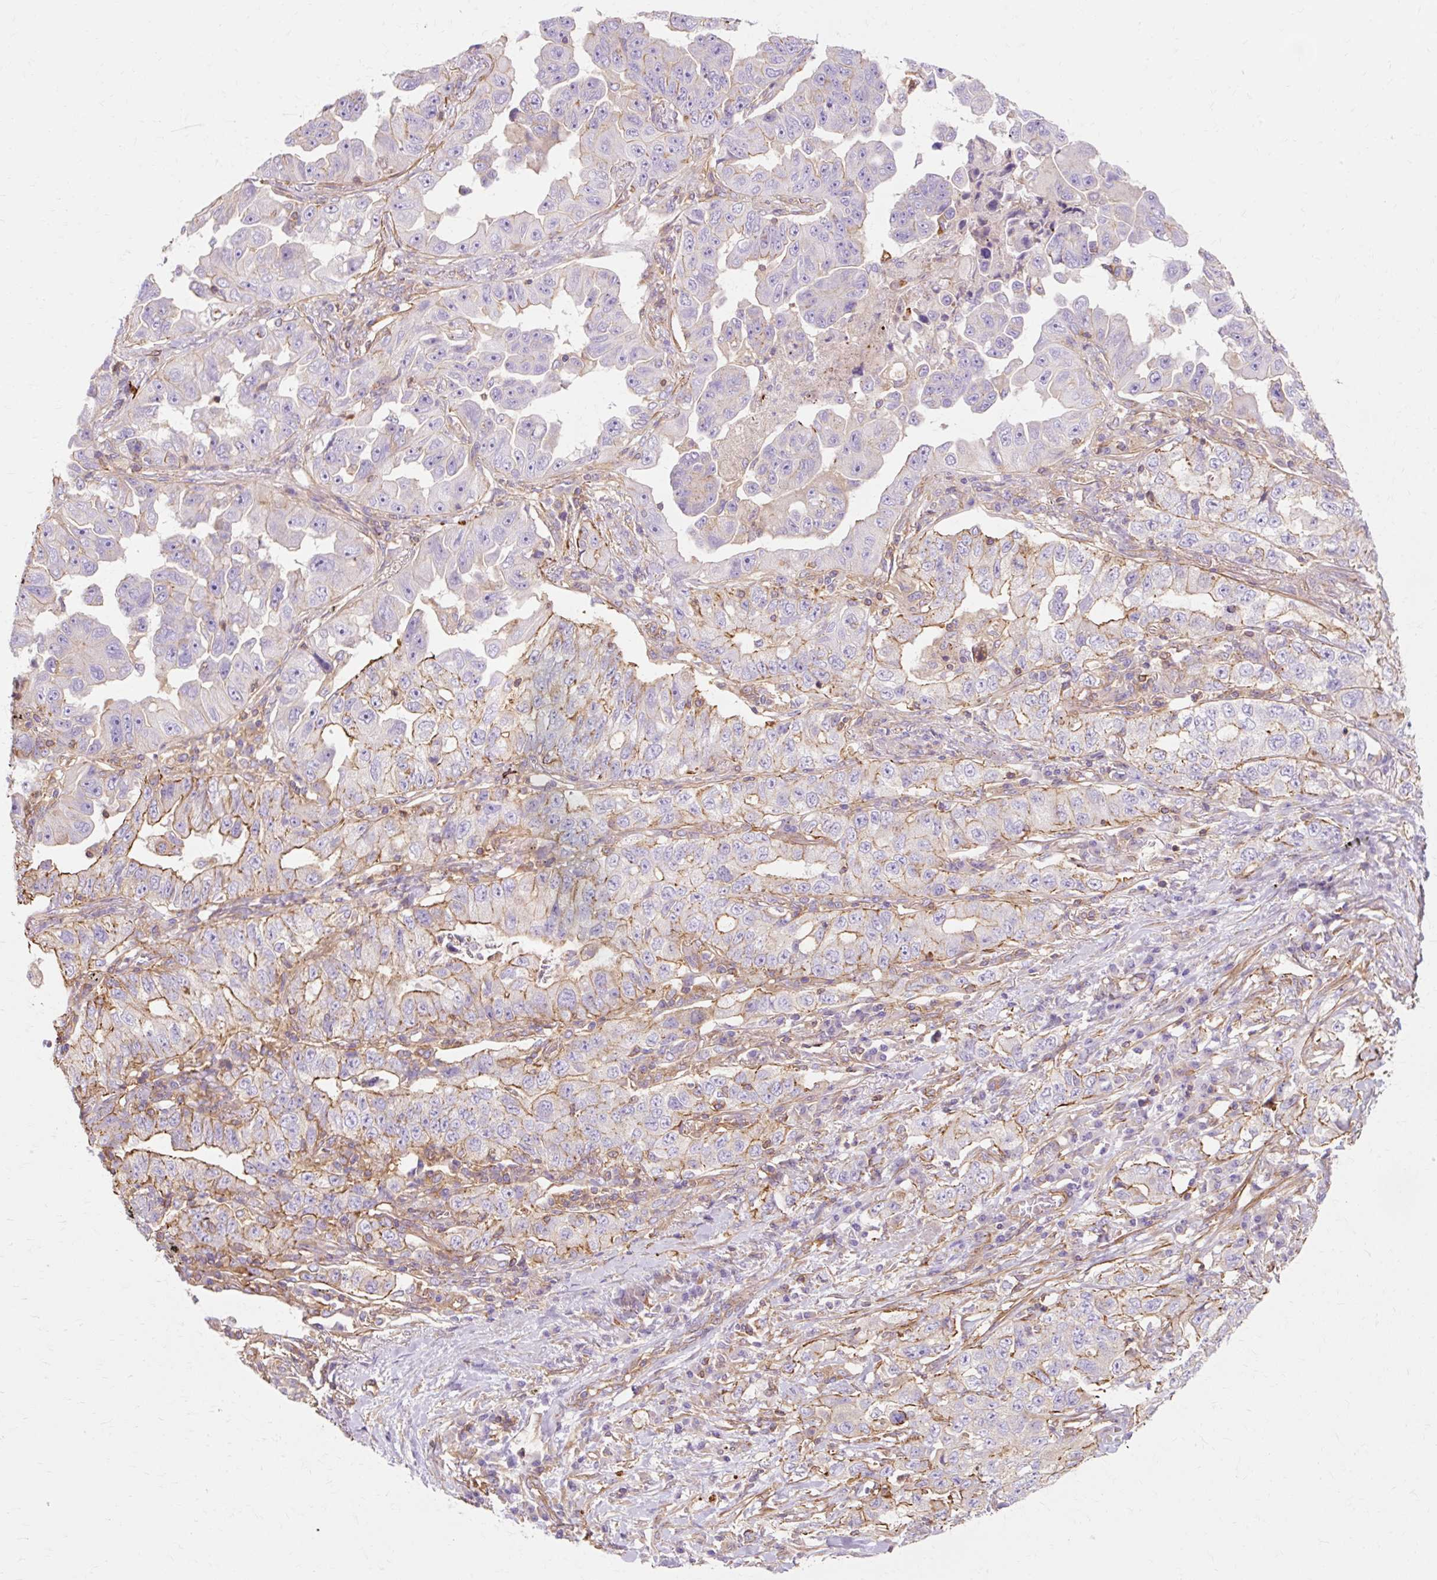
{"staining": {"intensity": "moderate", "quantity": "<25%", "location": "cytoplasmic/membranous"}, "tissue": "lung cancer", "cell_type": "Tumor cells", "image_type": "cancer", "snomed": [{"axis": "morphology", "description": "Adenocarcinoma, NOS"}, {"axis": "topography", "description": "Lung"}], "caption": "Lung cancer stained for a protein (brown) reveals moderate cytoplasmic/membranous positive positivity in approximately <25% of tumor cells.", "gene": "TBC1D2B", "patient": {"sex": "female", "age": 51}}